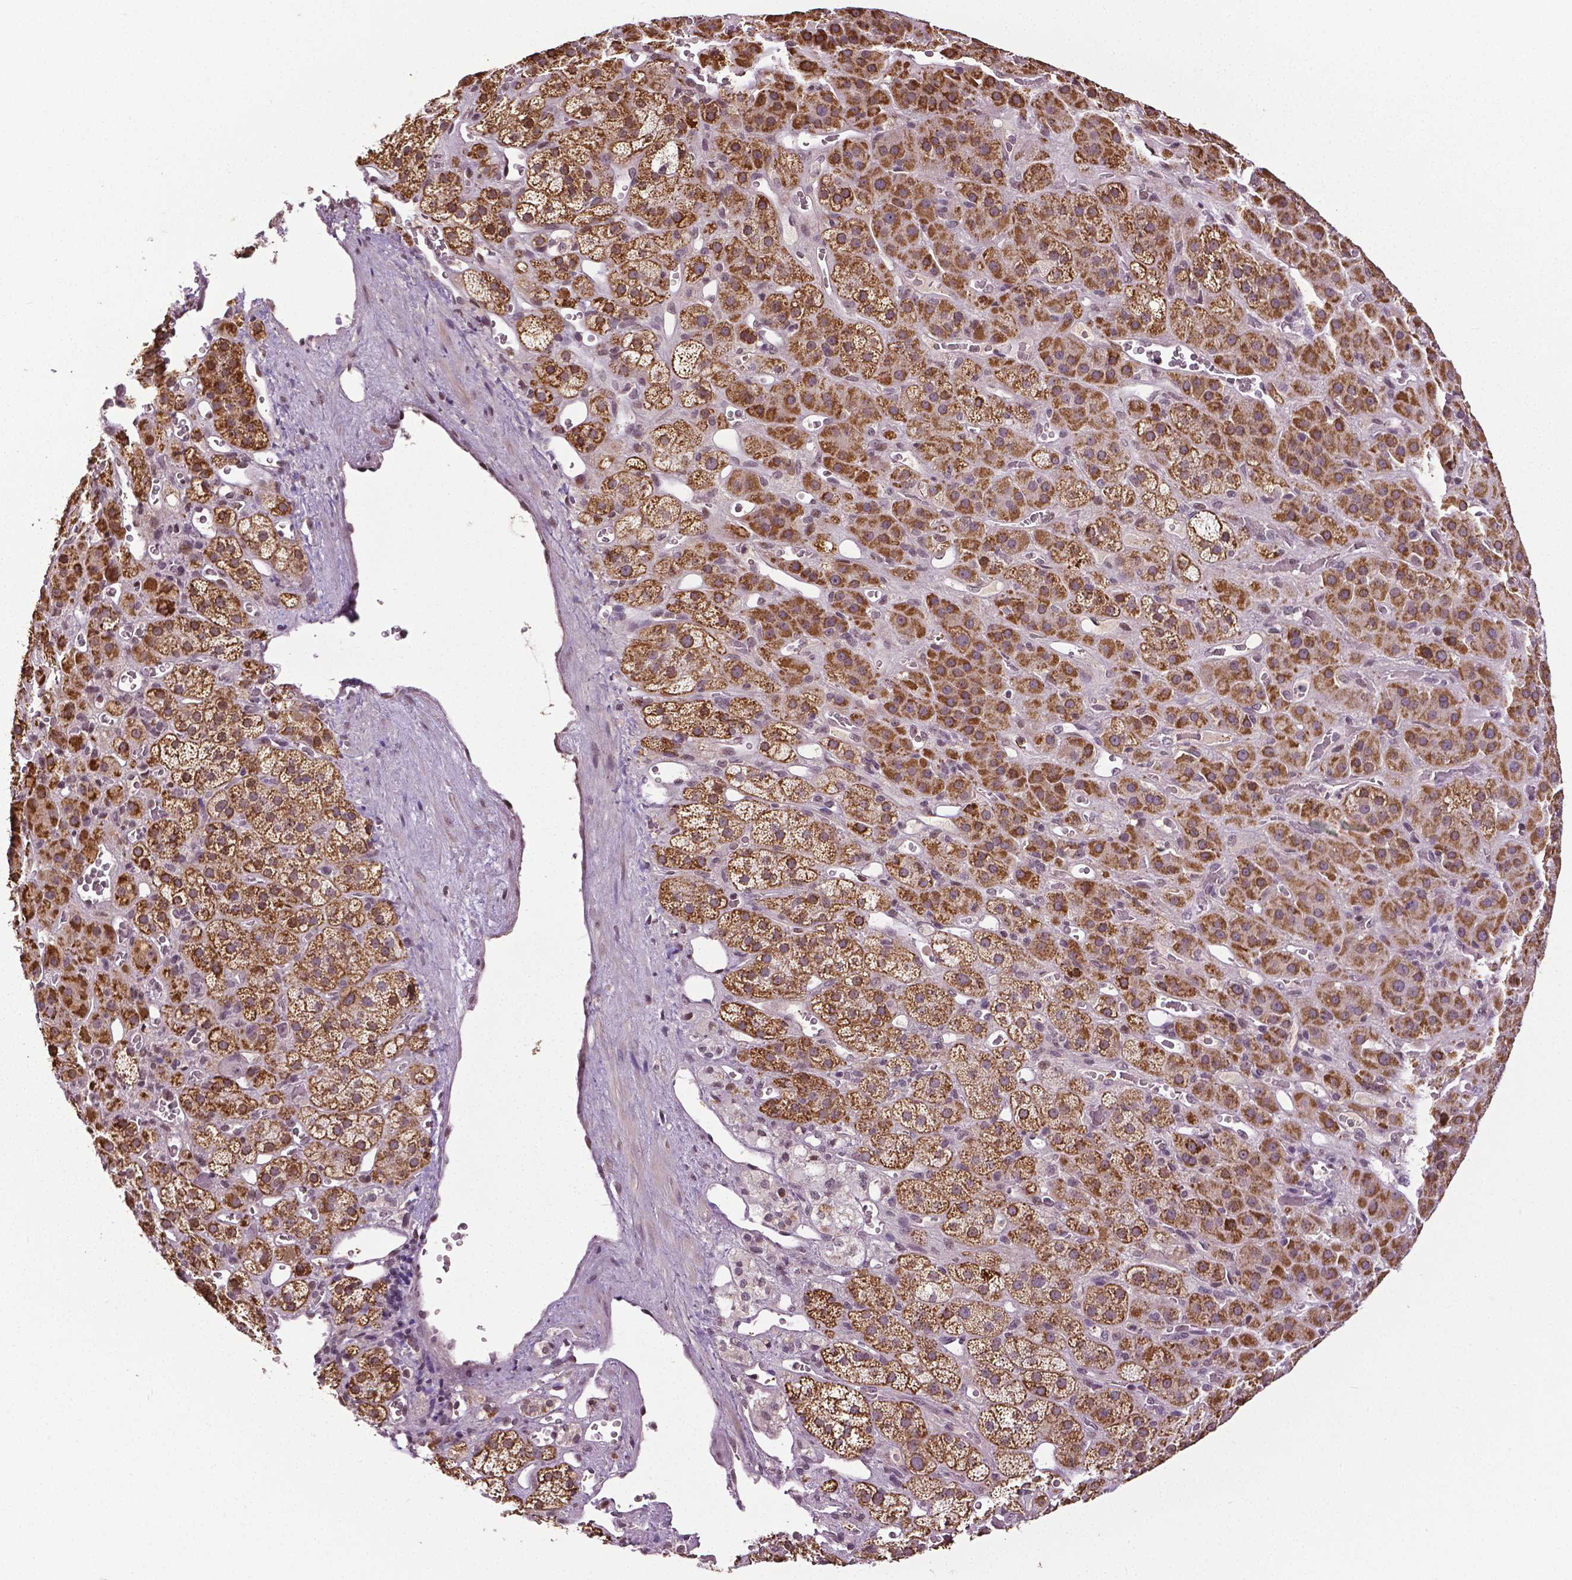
{"staining": {"intensity": "strong", "quantity": "25%-75%", "location": "cytoplasmic/membranous"}, "tissue": "adrenal gland", "cell_type": "Glandular cells", "image_type": "normal", "snomed": [{"axis": "morphology", "description": "Normal tissue, NOS"}, {"axis": "topography", "description": "Adrenal gland"}], "caption": "Human adrenal gland stained with a brown dye reveals strong cytoplasmic/membranous positive staining in approximately 25%-75% of glandular cells.", "gene": "DLX5", "patient": {"sex": "male", "age": 57}}